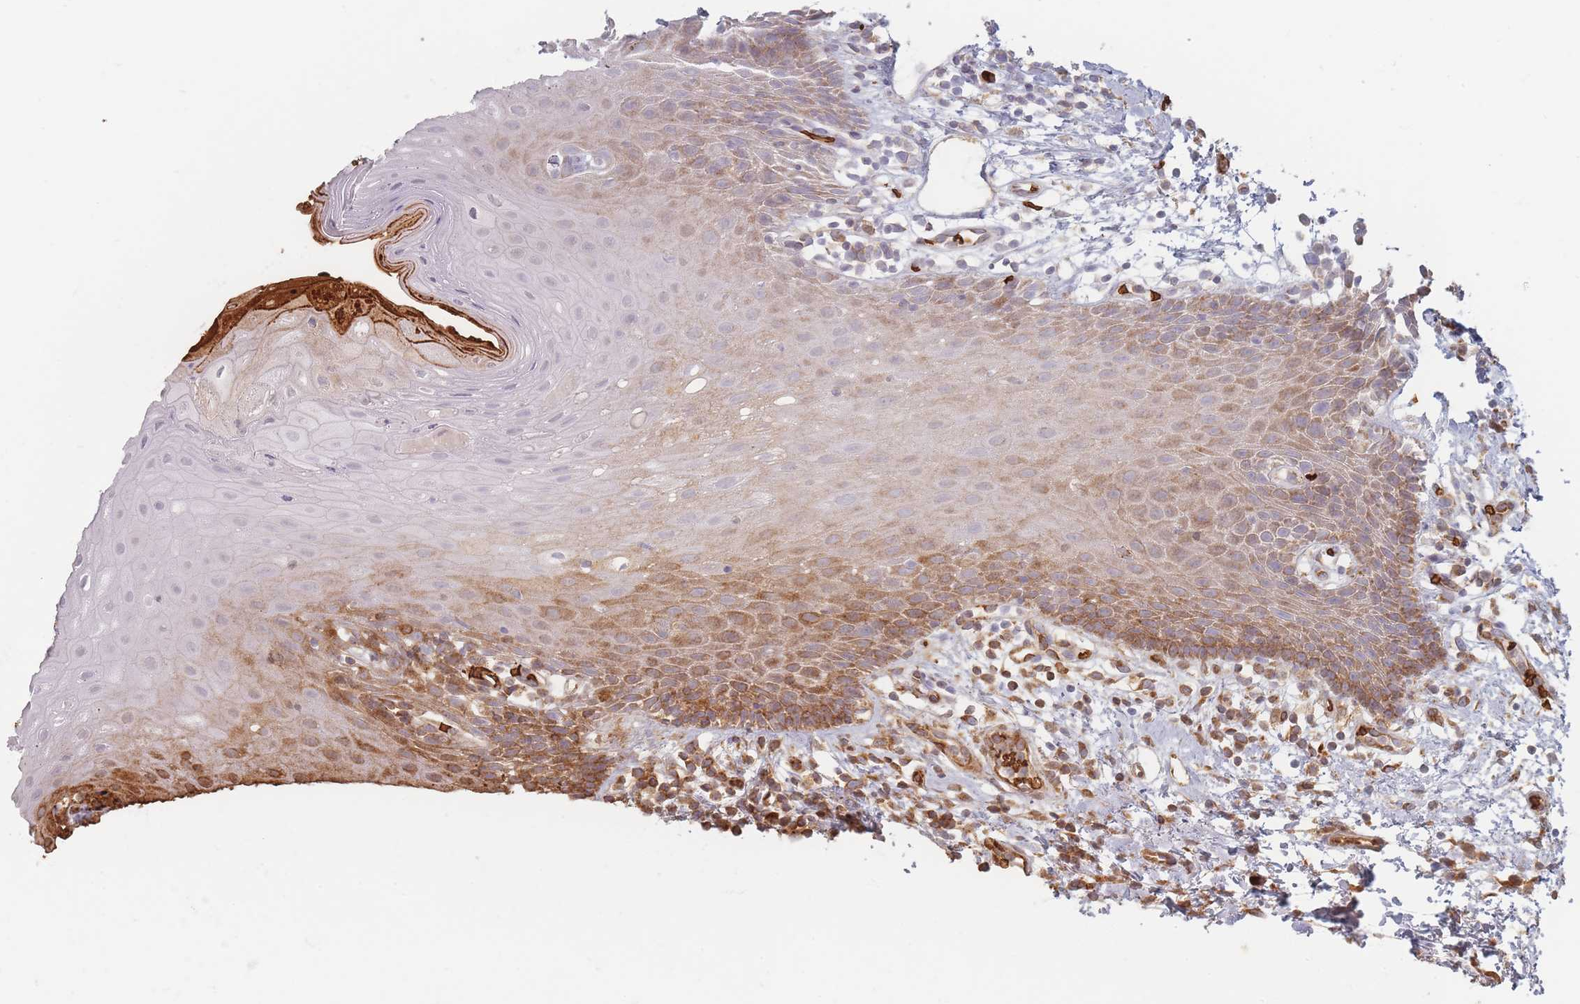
{"staining": {"intensity": "moderate", "quantity": "25%-75%", "location": "cytoplasmic/membranous"}, "tissue": "oral mucosa", "cell_type": "Squamous epithelial cells", "image_type": "normal", "snomed": [{"axis": "morphology", "description": "Normal tissue, NOS"}, {"axis": "topography", "description": "Oral tissue"}, {"axis": "topography", "description": "Tounge, NOS"}], "caption": "This micrograph shows immunohistochemistry staining of normal human oral mucosa, with medium moderate cytoplasmic/membranous expression in approximately 25%-75% of squamous epithelial cells.", "gene": "SLC2A6", "patient": {"sex": "female", "age": 59}}